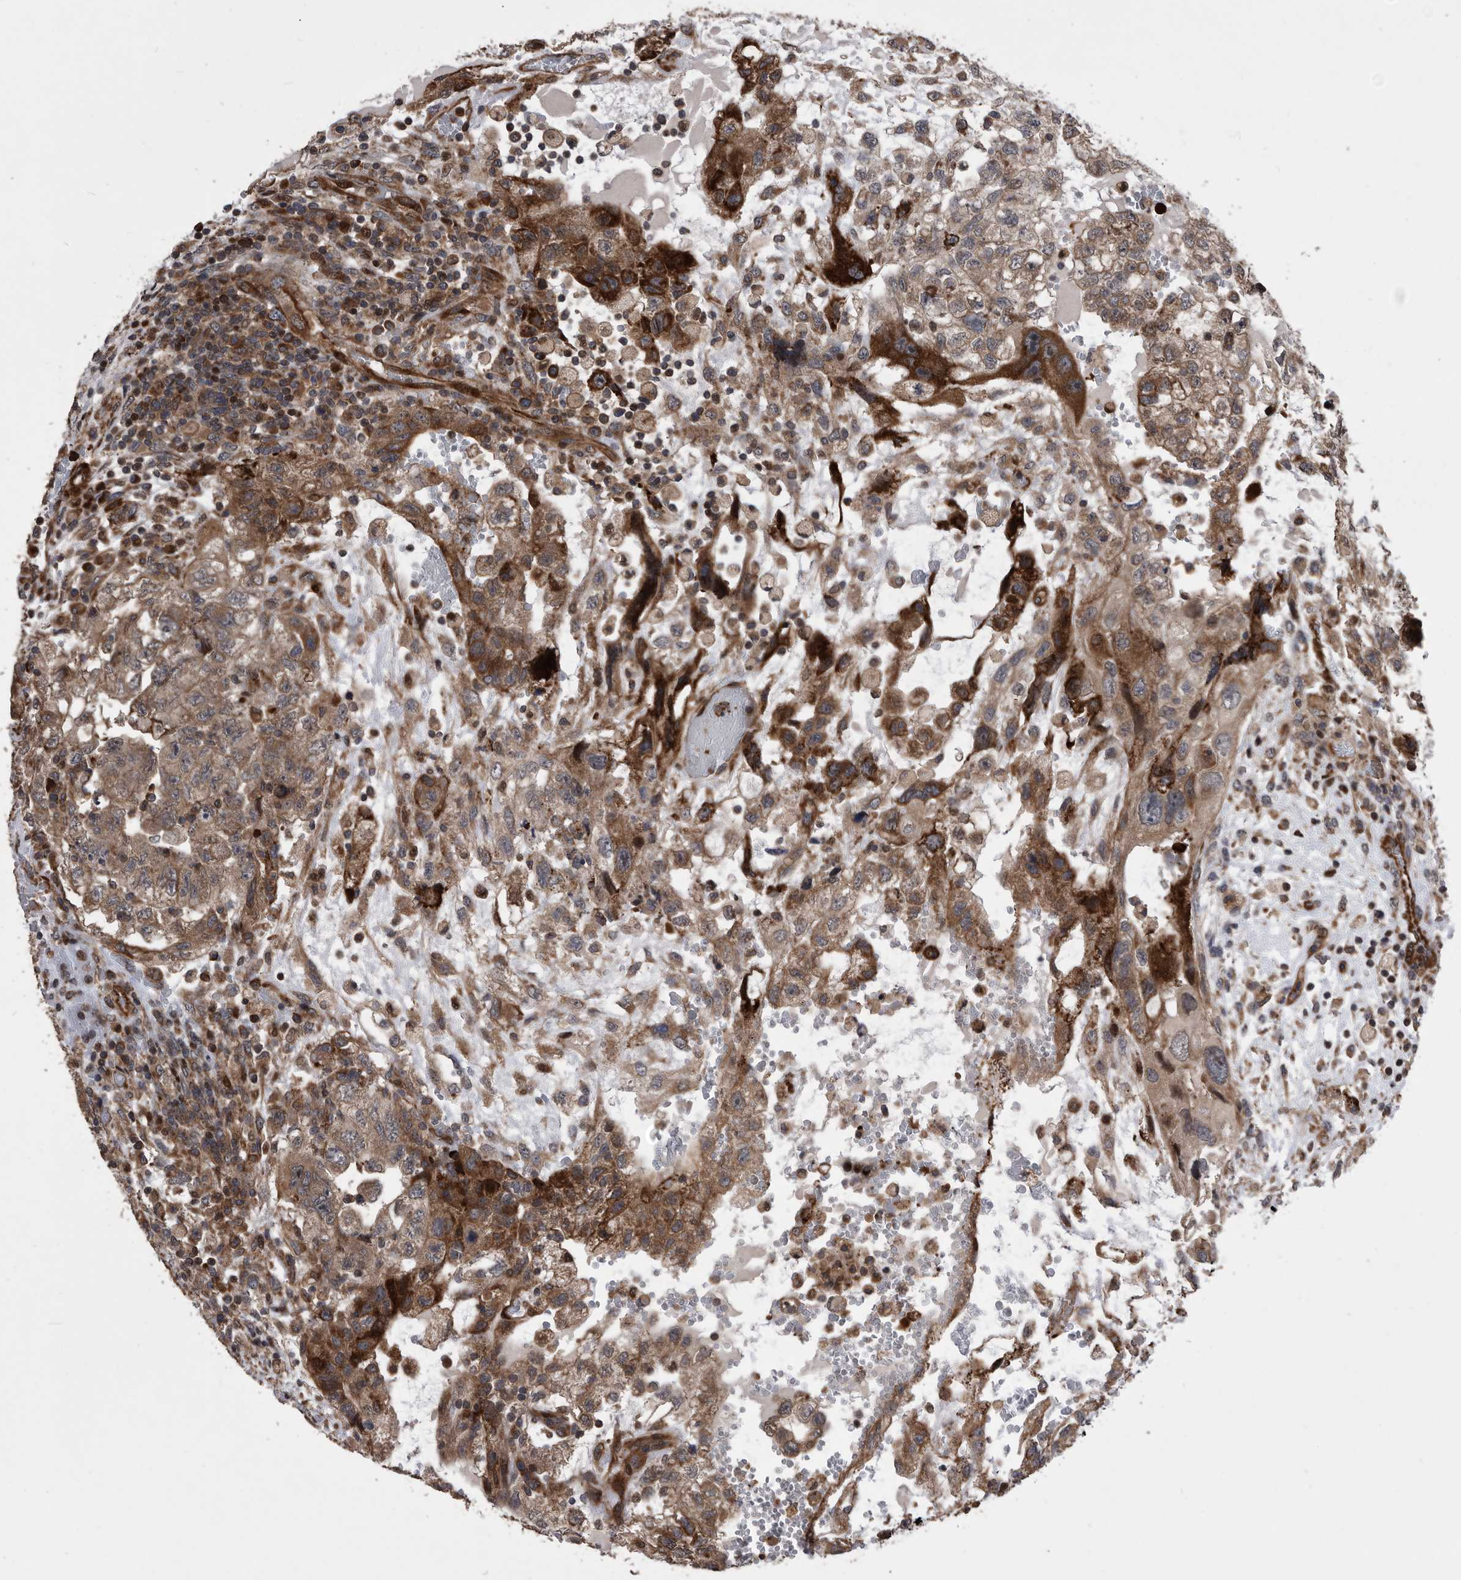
{"staining": {"intensity": "strong", "quantity": ">75%", "location": "cytoplasmic/membranous"}, "tissue": "testis cancer", "cell_type": "Tumor cells", "image_type": "cancer", "snomed": [{"axis": "morphology", "description": "Carcinoma, Embryonal, NOS"}, {"axis": "topography", "description": "Testis"}], "caption": "Immunohistochemical staining of human testis embryonal carcinoma shows high levels of strong cytoplasmic/membranous positivity in about >75% of tumor cells. (brown staining indicates protein expression, while blue staining denotes nuclei).", "gene": "SERINC2", "patient": {"sex": "male", "age": 36}}